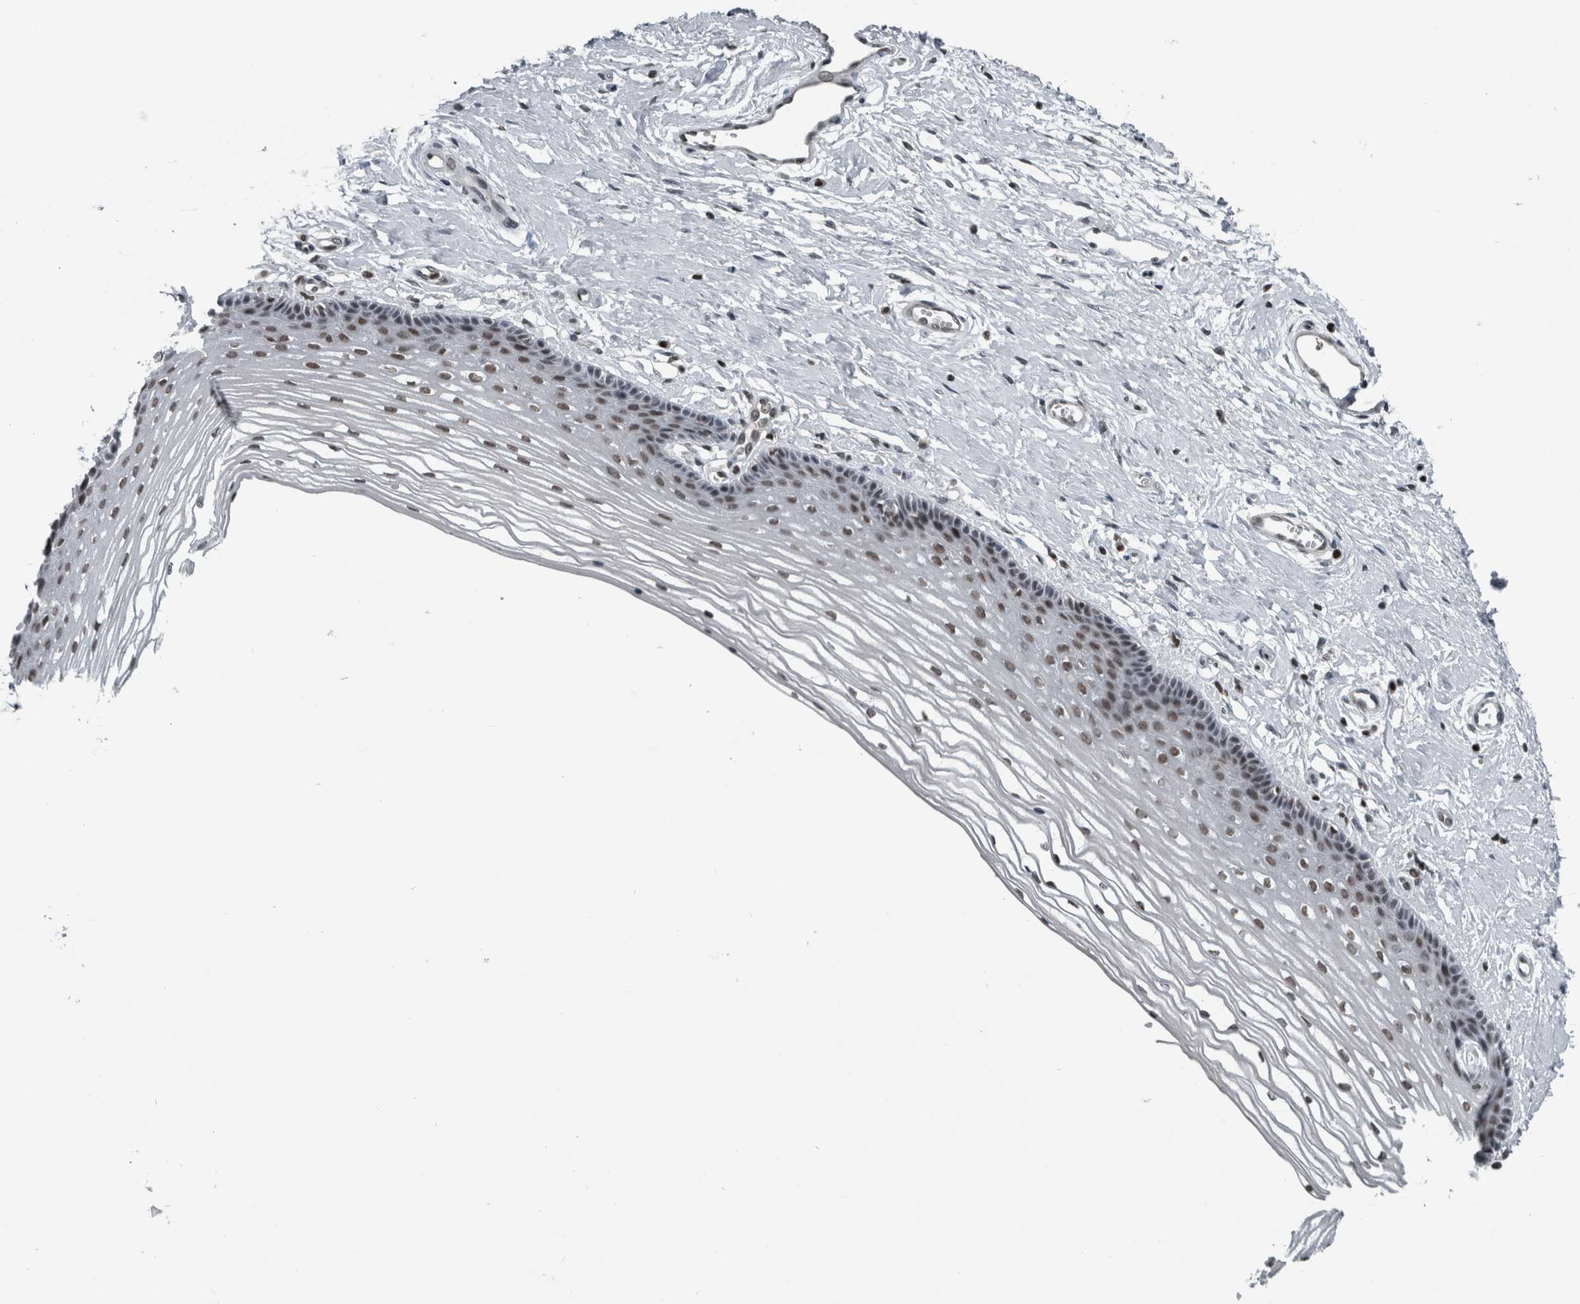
{"staining": {"intensity": "moderate", "quantity": ">75%", "location": "nuclear"}, "tissue": "vagina", "cell_type": "Squamous epithelial cells", "image_type": "normal", "snomed": [{"axis": "morphology", "description": "Normal tissue, NOS"}, {"axis": "topography", "description": "Vagina"}], "caption": "A brown stain highlights moderate nuclear staining of a protein in squamous epithelial cells of normal human vagina.", "gene": "UNC50", "patient": {"sex": "female", "age": 46}}